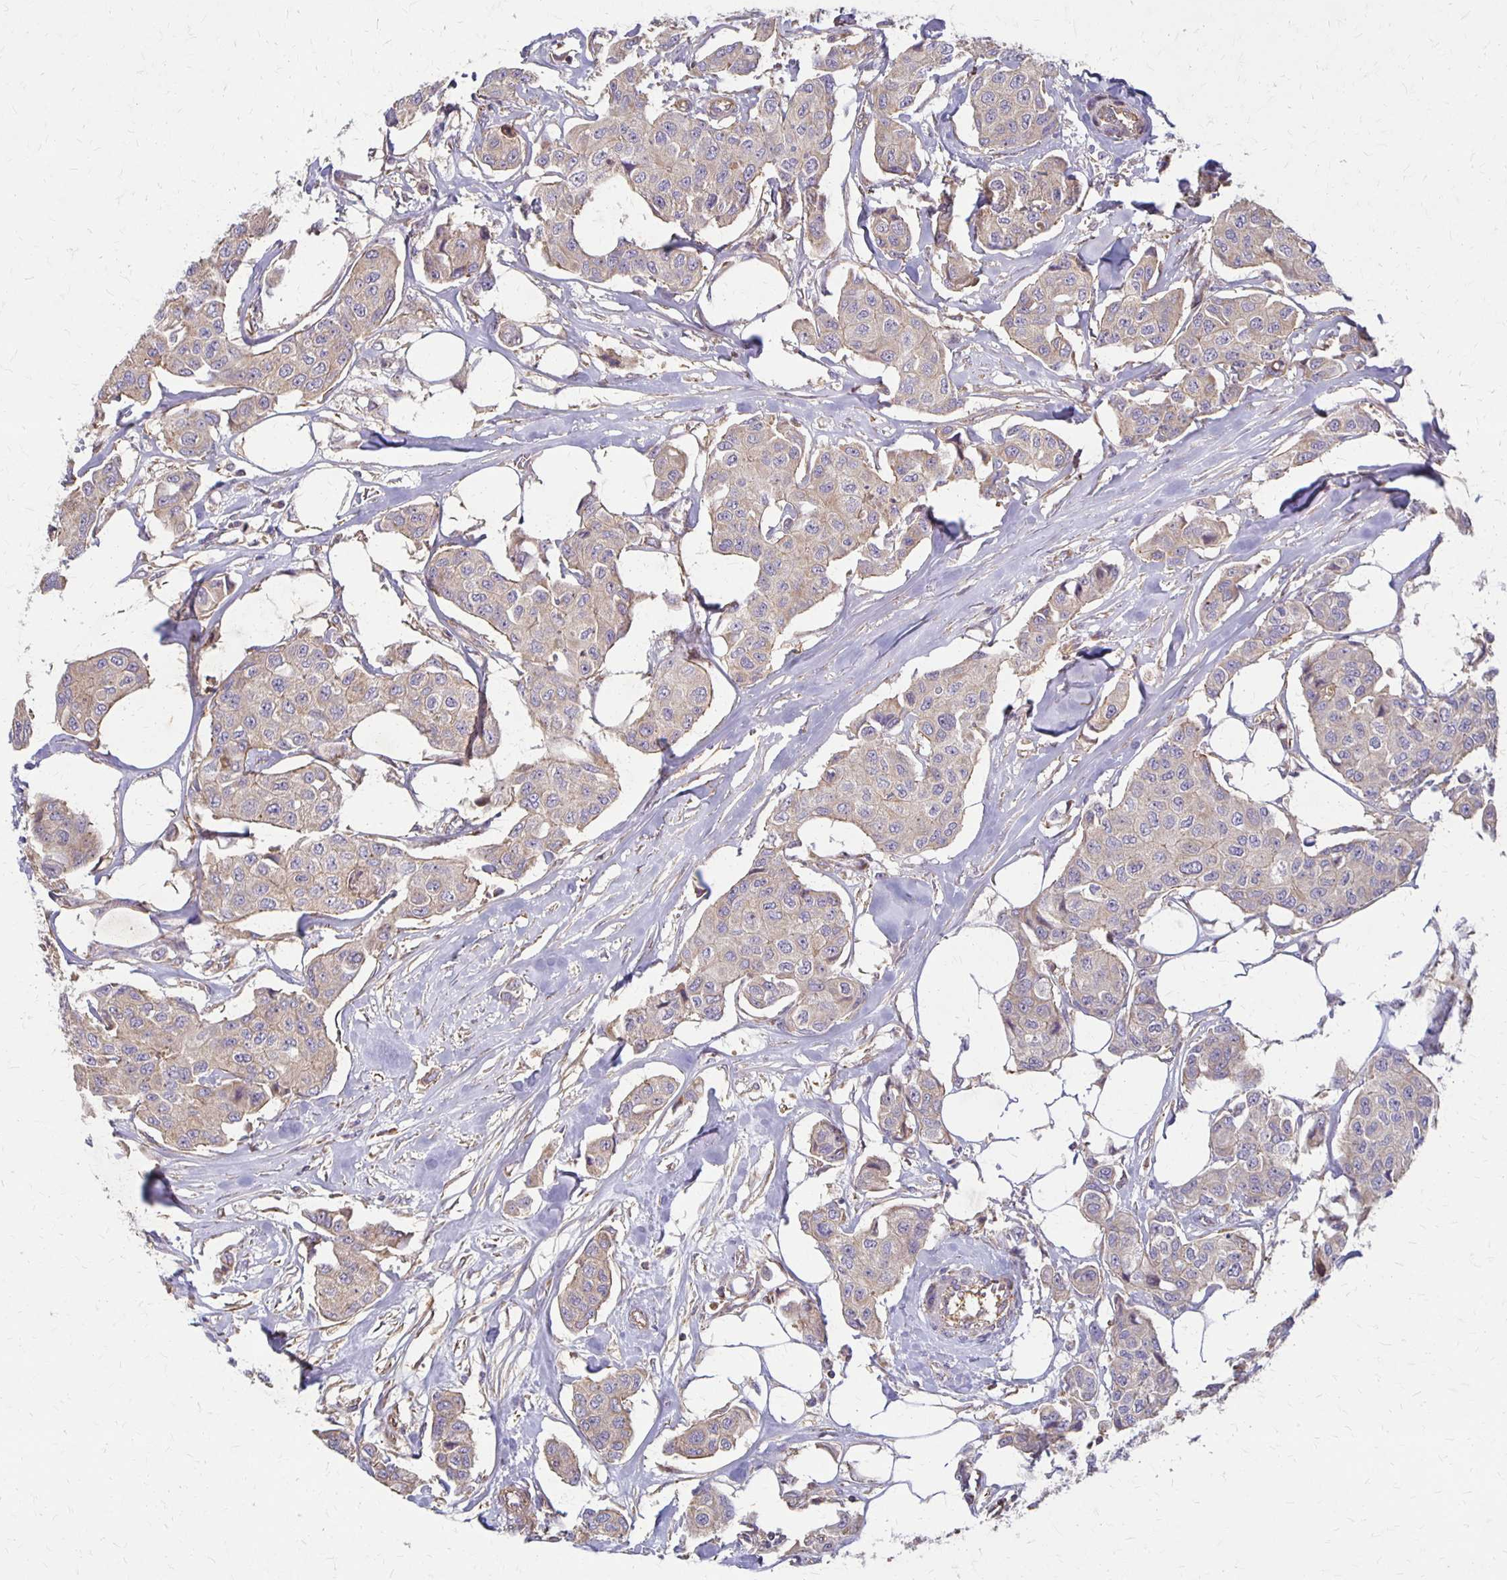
{"staining": {"intensity": "weak", "quantity": "25%-75%", "location": "cytoplasmic/membranous"}, "tissue": "breast cancer", "cell_type": "Tumor cells", "image_type": "cancer", "snomed": [{"axis": "morphology", "description": "Duct carcinoma"}, {"axis": "topography", "description": "Breast"}, {"axis": "topography", "description": "Lymph node"}], "caption": "This is an image of immunohistochemistry staining of invasive ductal carcinoma (breast), which shows weak positivity in the cytoplasmic/membranous of tumor cells.", "gene": "EIF4EBP2", "patient": {"sex": "female", "age": 80}}